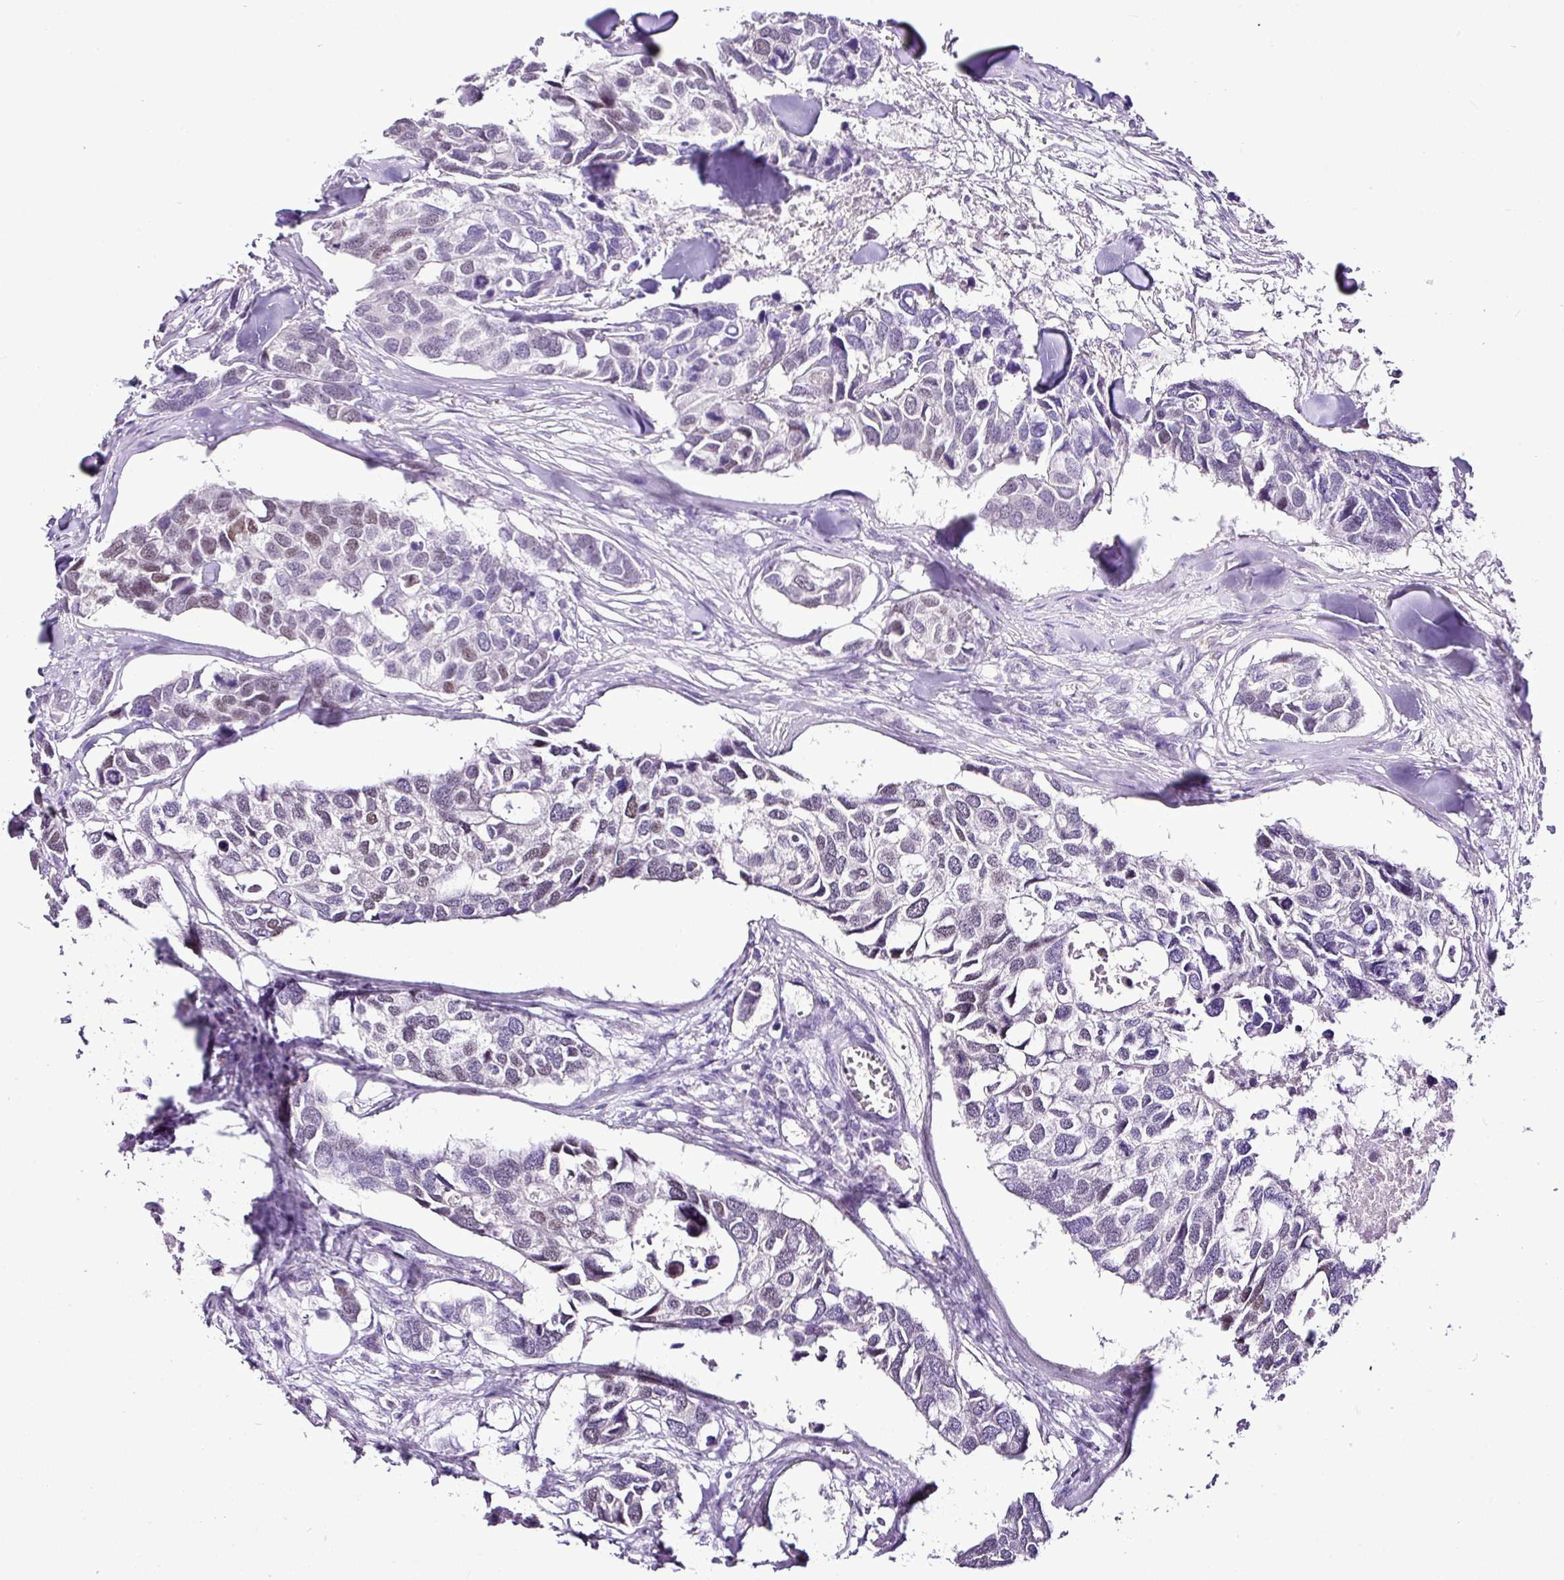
{"staining": {"intensity": "negative", "quantity": "none", "location": "none"}, "tissue": "breast cancer", "cell_type": "Tumor cells", "image_type": "cancer", "snomed": [{"axis": "morphology", "description": "Duct carcinoma"}, {"axis": "topography", "description": "Breast"}], "caption": "IHC histopathology image of neoplastic tissue: human breast cancer (intraductal carcinoma) stained with DAB exhibits no significant protein staining in tumor cells.", "gene": "ESR1", "patient": {"sex": "female", "age": 83}}